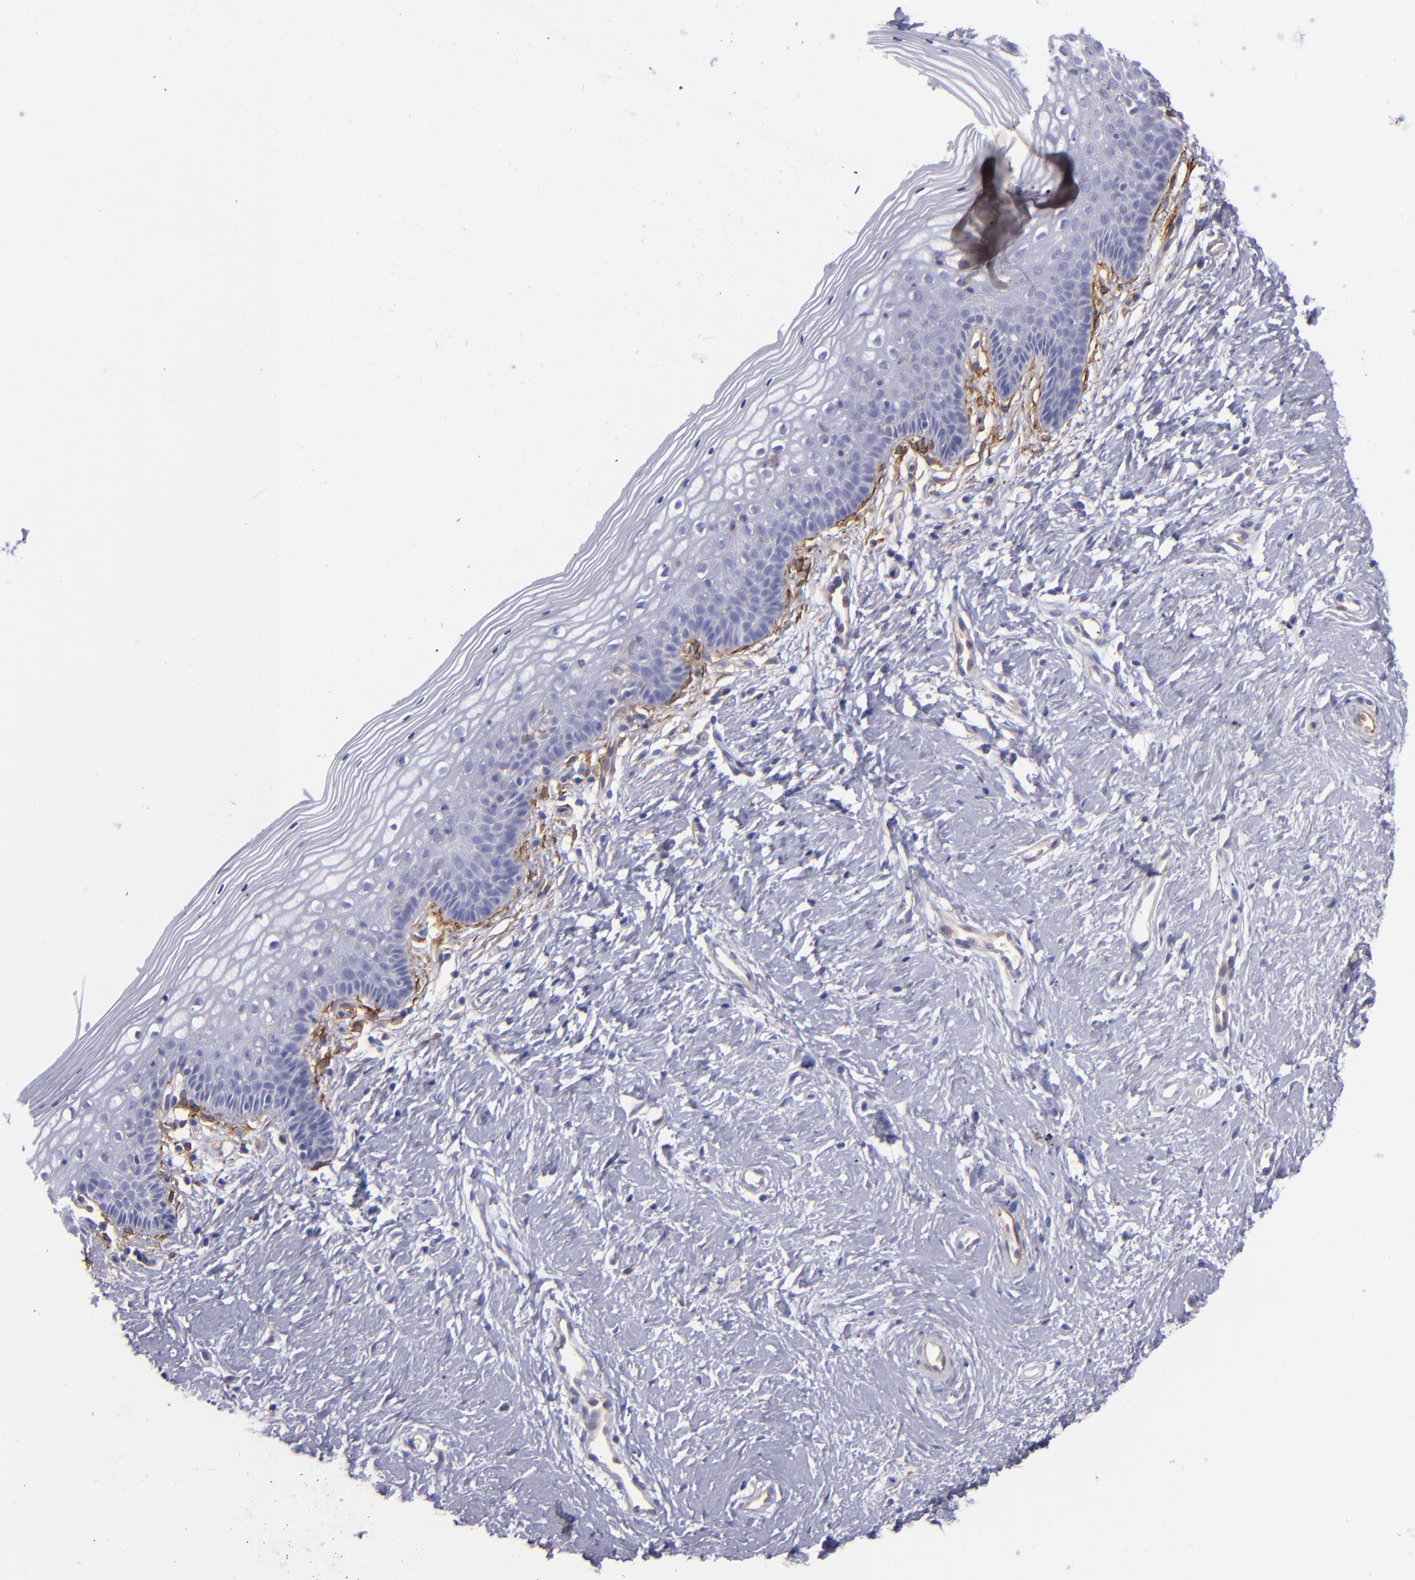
{"staining": {"intensity": "negative", "quantity": "none", "location": "none"}, "tissue": "vagina", "cell_type": "Squamous epithelial cells", "image_type": "normal", "snomed": [{"axis": "morphology", "description": "Normal tissue, NOS"}, {"axis": "topography", "description": "Vagina"}], "caption": "Micrograph shows no protein staining in squamous epithelial cells of benign vagina.", "gene": "ENTPD1", "patient": {"sex": "female", "age": 46}}